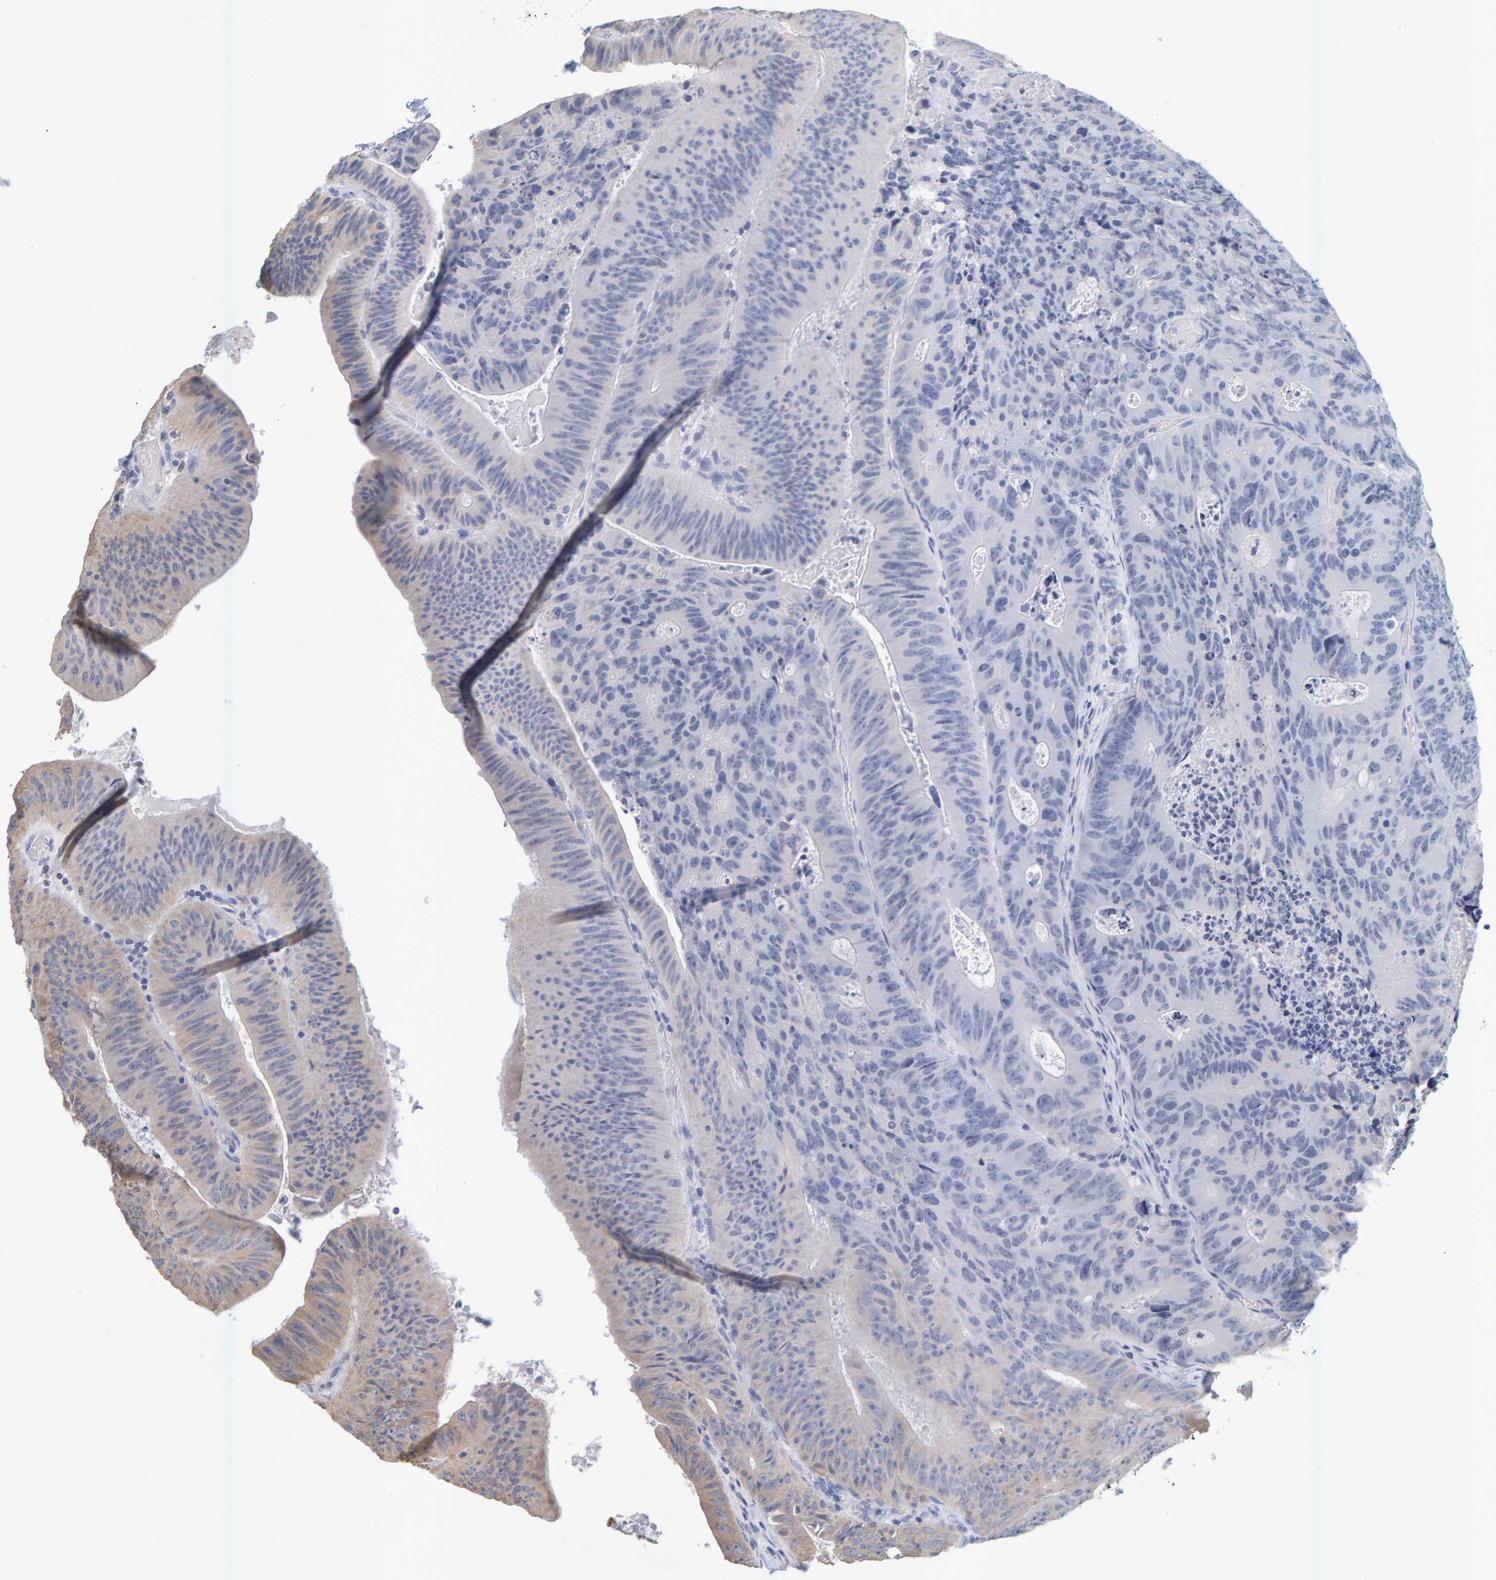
{"staining": {"intensity": "weak", "quantity": "<25%", "location": "cytoplasmic/membranous"}, "tissue": "colorectal cancer", "cell_type": "Tumor cells", "image_type": "cancer", "snomed": [{"axis": "morphology", "description": "Adenocarcinoma, NOS"}, {"axis": "topography", "description": "Colon"}], "caption": "The IHC micrograph has no significant positivity in tumor cells of colorectal cancer (adenocarcinoma) tissue.", "gene": "SGPL1", "patient": {"sex": "male", "age": 87}}